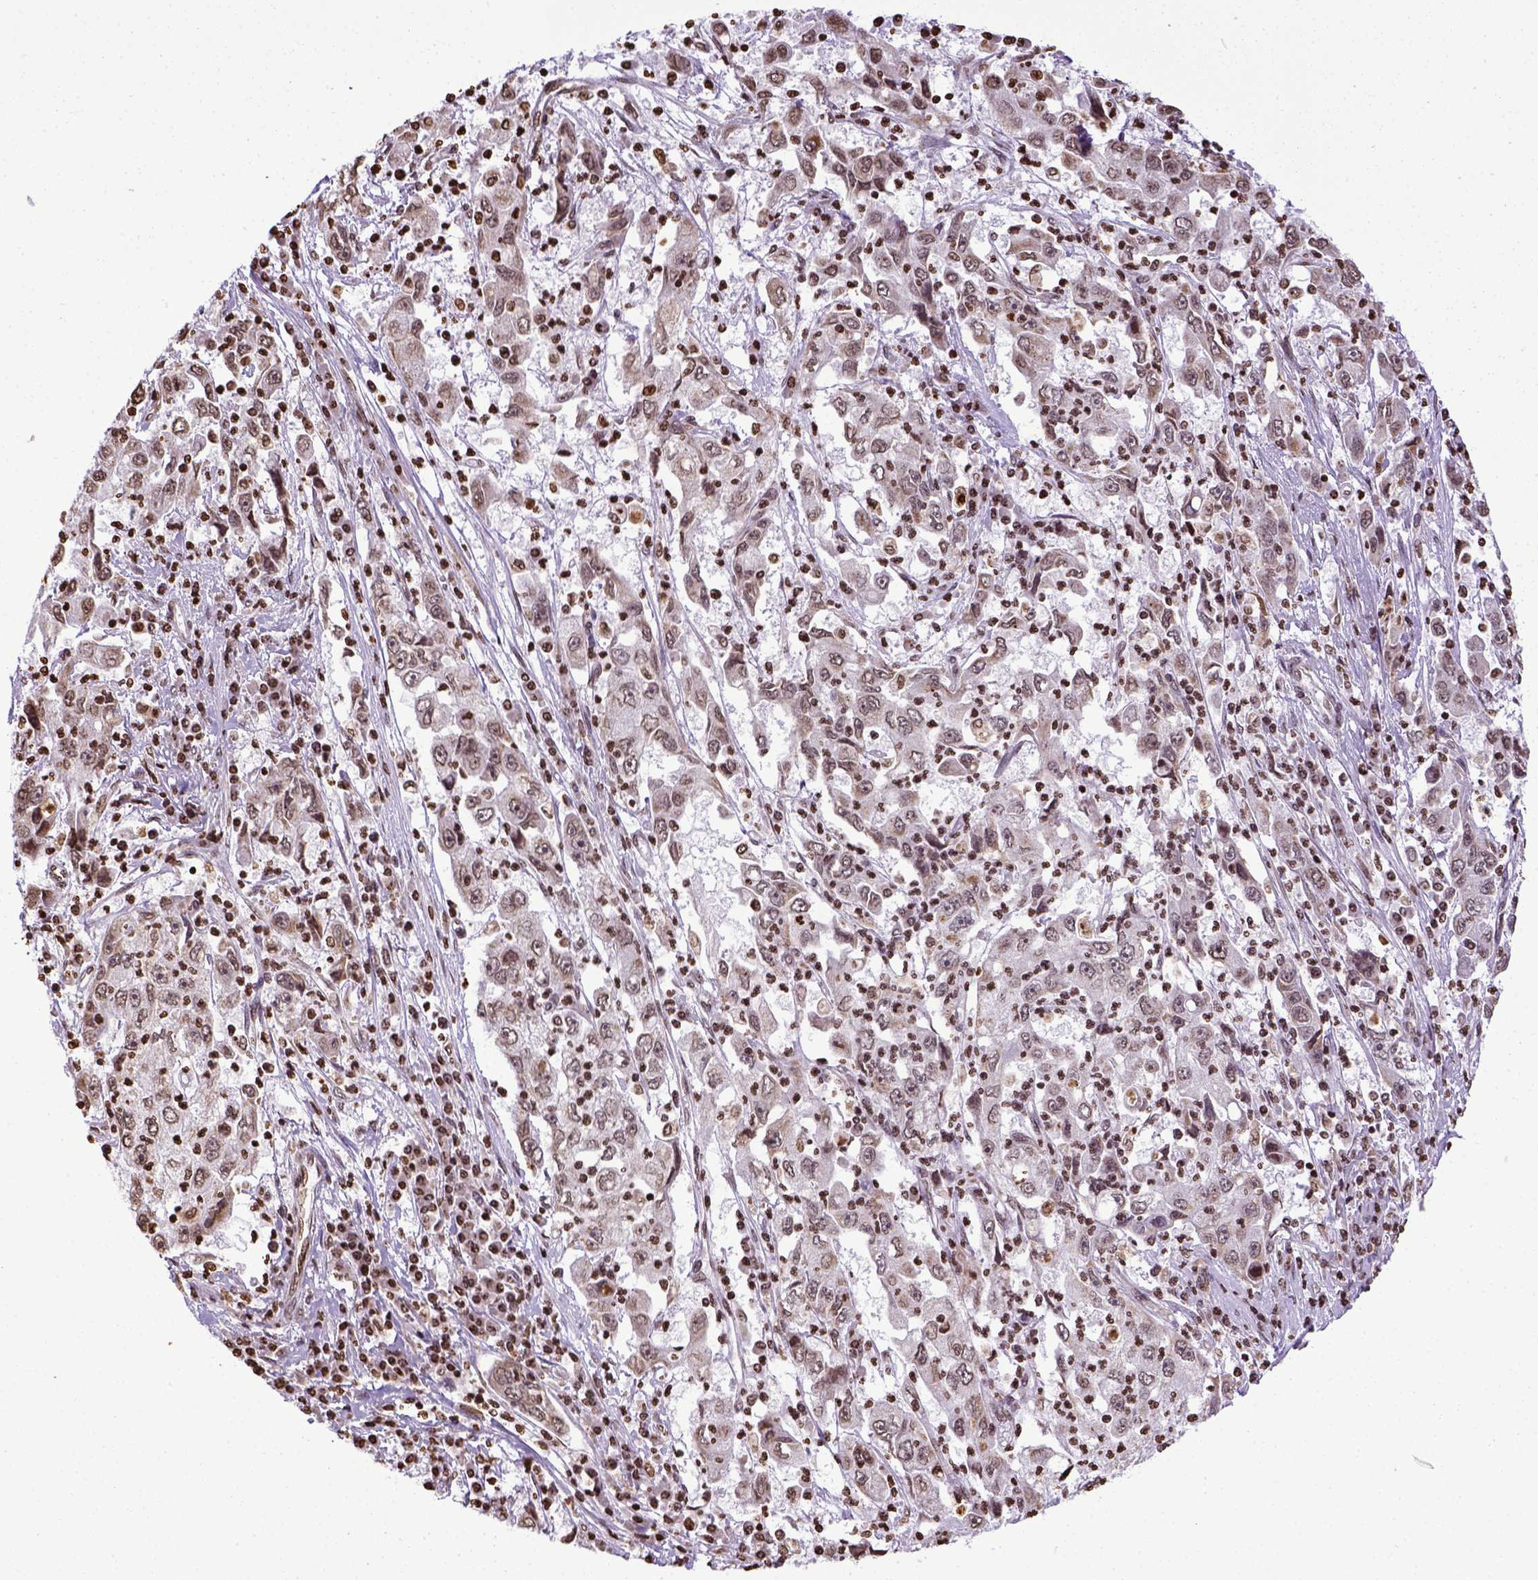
{"staining": {"intensity": "moderate", "quantity": ">75%", "location": "nuclear"}, "tissue": "cervical cancer", "cell_type": "Tumor cells", "image_type": "cancer", "snomed": [{"axis": "morphology", "description": "Squamous cell carcinoma, NOS"}, {"axis": "topography", "description": "Cervix"}], "caption": "Squamous cell carcinoma (cervical) tissue demonstrates moderate nuclear staining in about >75% of tumor cells Ihc stains the protein in brown and the nuclei are stained blue.", "gene": "ZNF75D", "patient": {"sex": "female", "age": 36}}